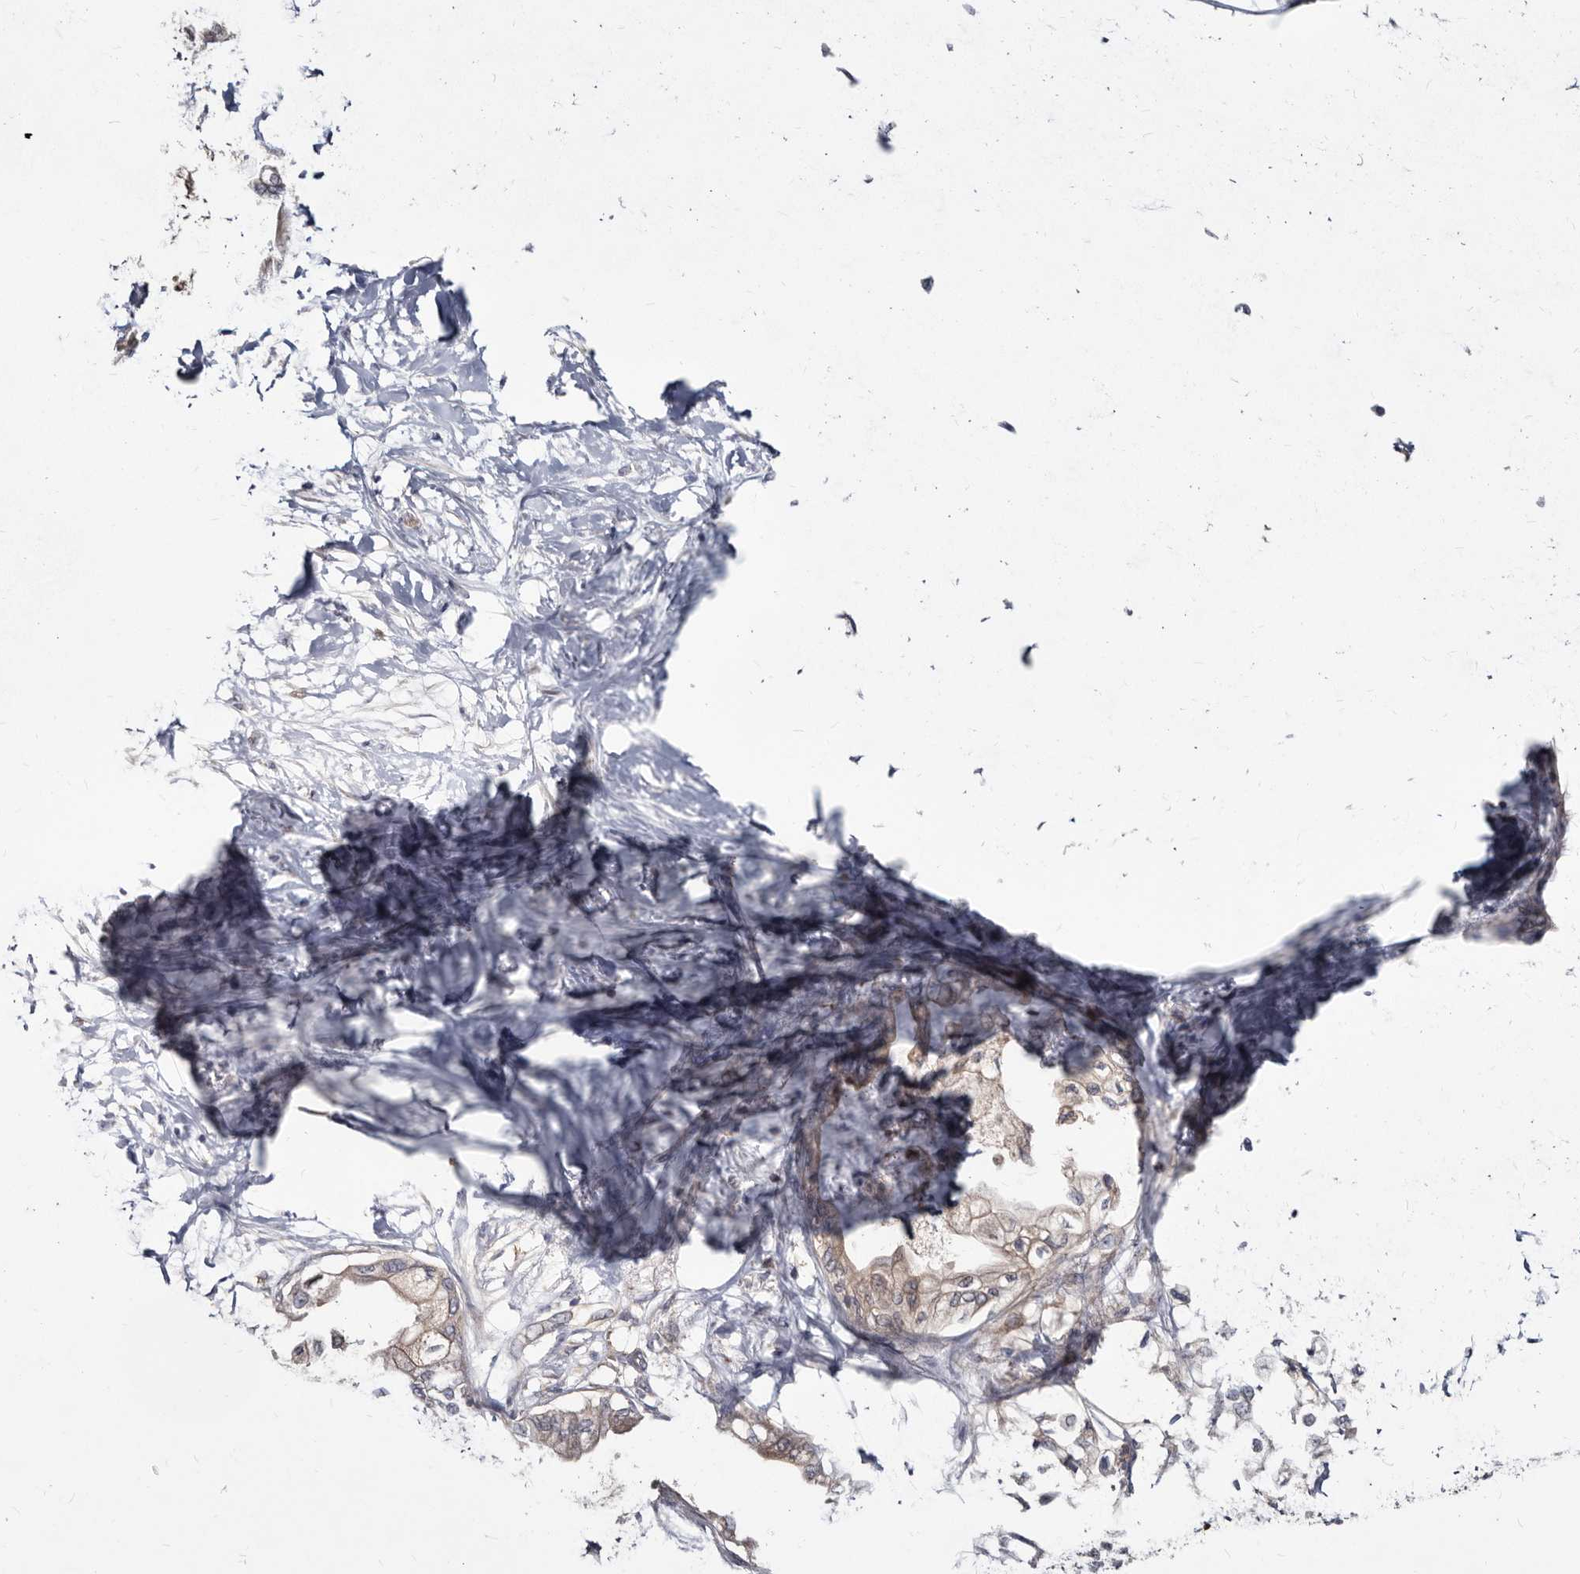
{"staining": {"intensity": "weak", "quantity": "<25%", "location": "cytoplasmic/membranous"}, "tissue": "pancreatic cancer", "cell_type": "Tumor cells", "image_type": "cancer", "snomed": [{"axis": "morphology", "description": "Normal tissue, NOS"}, {"axis": "morphology", "description": "Adenocarcinoma, NOS"}, {"axis": "topography", "description": "Pancreas"}, {"axis": "topography", "description": "Duodenum"}], "caption": "A photomicrograph of human pancreatic cancer (adenocarcinoma) is negative for staining in tumor cells.", "gene": "ABCF2", "patient": {"sex": "female", "age": 60}}